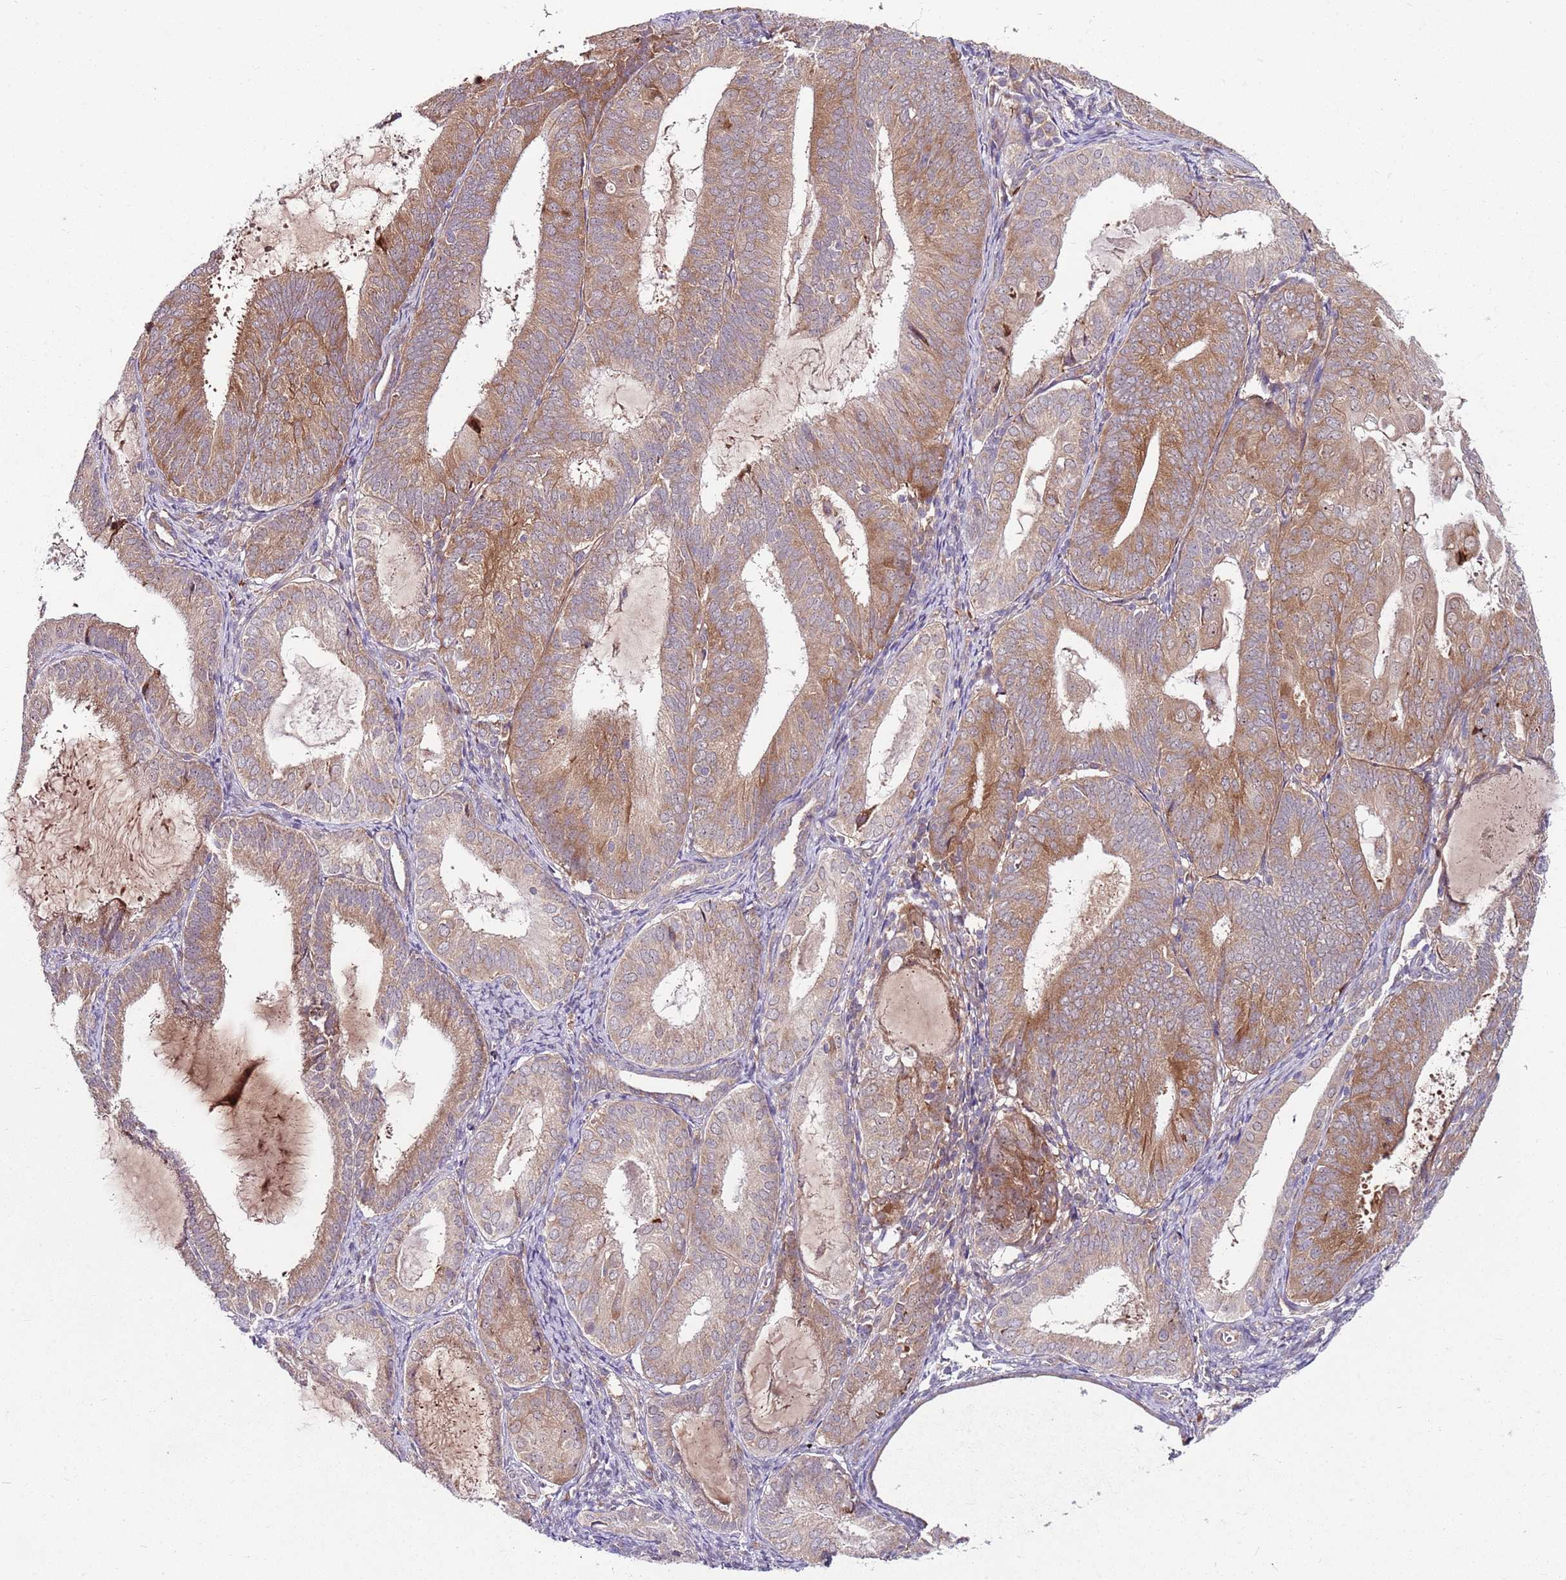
{"staining": {"intensity": "moderate", "quantity": ">75%", "location": "cytoplasmic/membranous"}, "tissue": "endometrial cancer", "cell_type": "Tumor cells", "image_type": "cancer", "snomed": [{"axis": "morphology", "description": "Adenocarcinoma, NOS"}, {"axis": "topography", "description": "Endometrium"}], "caption": "An IHC image of neoplastic tissue is shown. Protein staining in brown highlights moderate cytoplasmic/membranous positivity in endometrial adenocarcinoma within tumor cells.", "gene": "FBXL22", "patient": {"sex": "female", "age": 81}}